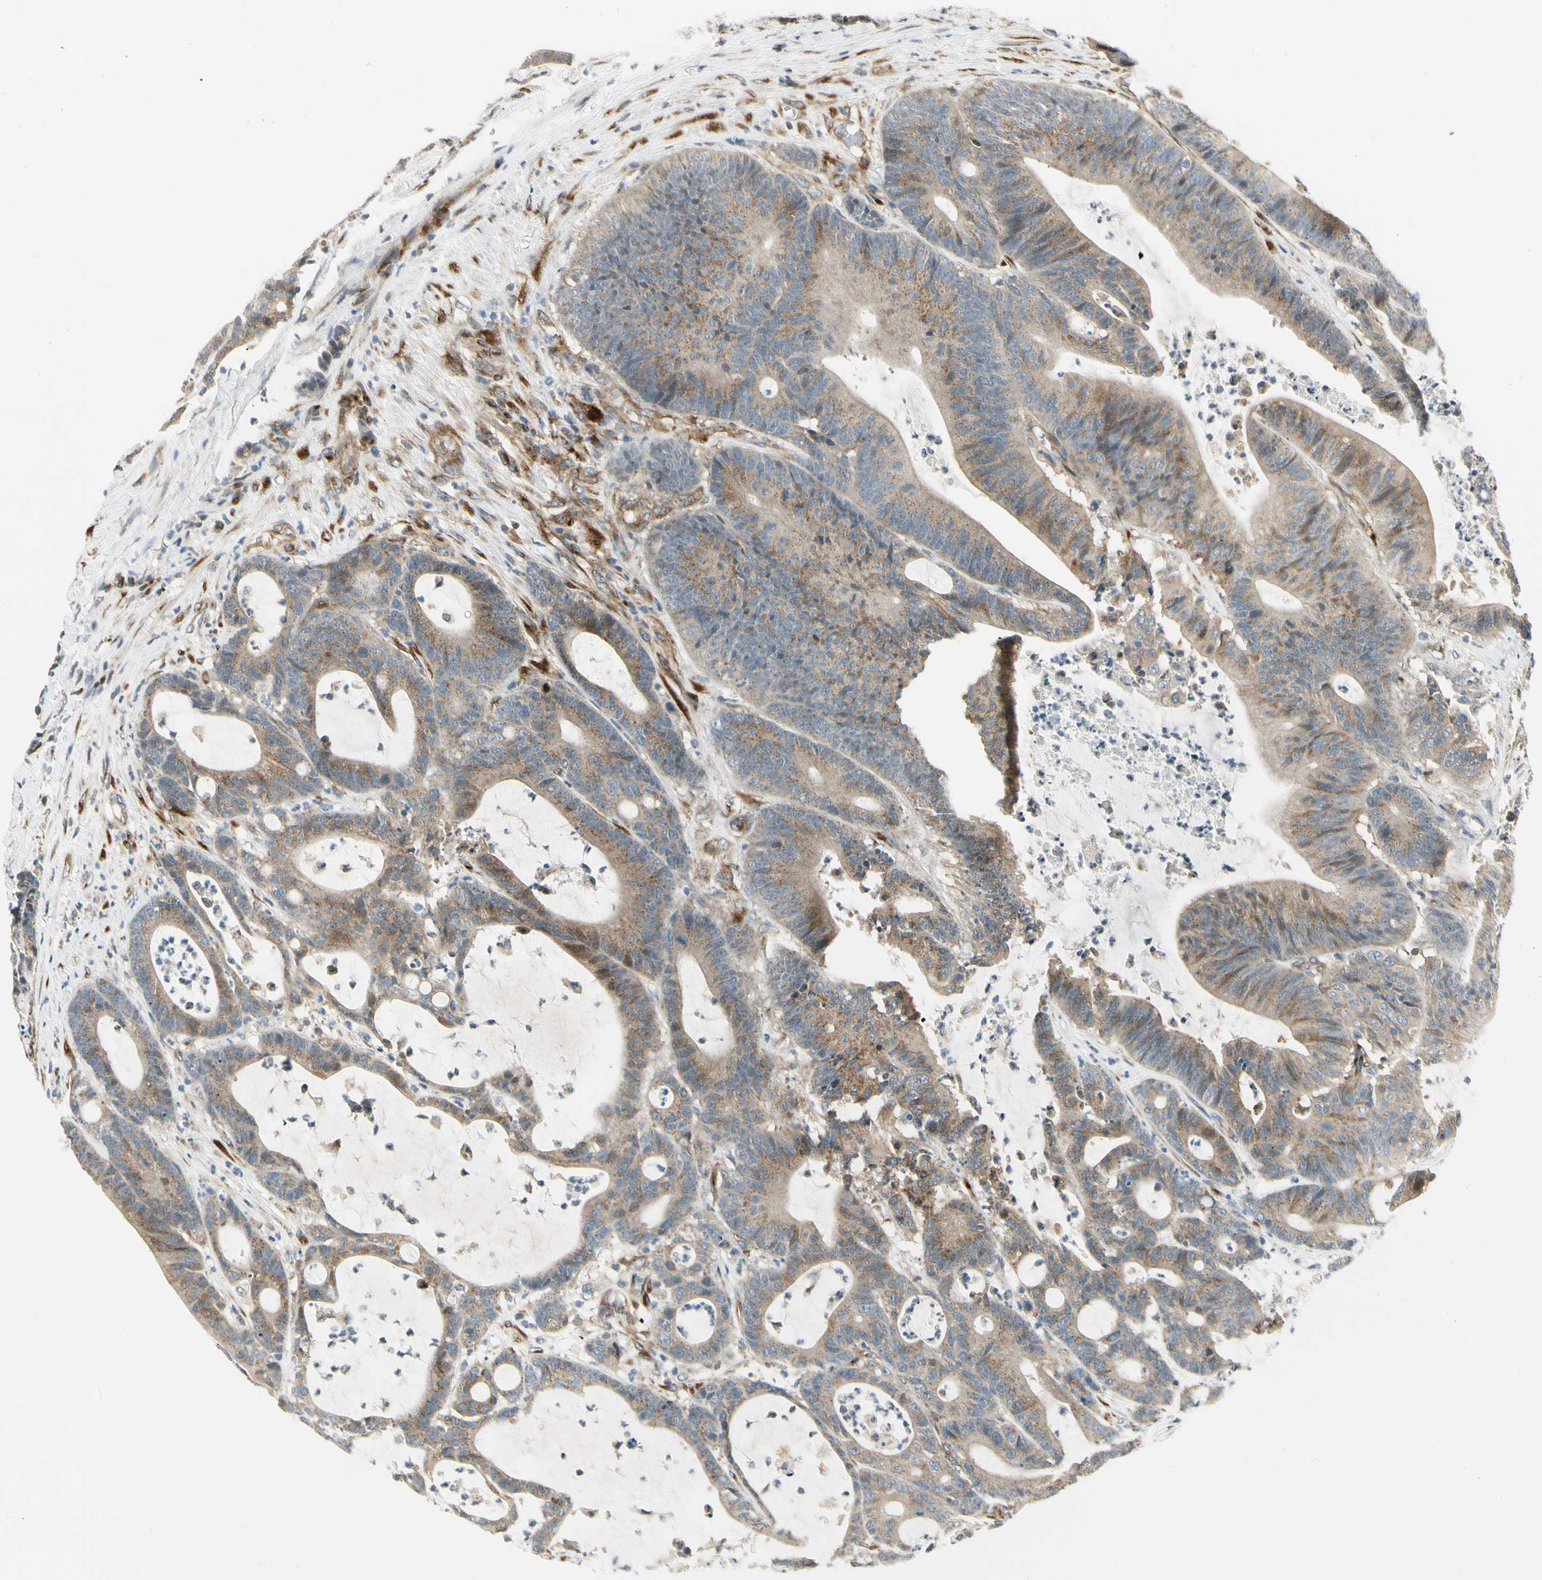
{"staining": {"intensity": "moderate", "quantity": ">75%", "location": "cytoplasmic/membranous"}, "tissue": "colorectal cancer", "cell_type": "Tumor cells", "image_type": "cancer", "snomed": [{"axis": "morphology", "description": "Adenocarcinoma, NOS"}, {"axis": "topography", "description": "Colon"}], "caption": "Immunohistochemistry histopathology image of human colorectal cancer (adenocarcinoma) stained for a protein (brown), which demonstrates medium levels of moderate cytoplasmic/membranous positivity in about >75% of tumor cells.", "gene": "MANSC1", "patient": {"sex": "female", "age": 84}}